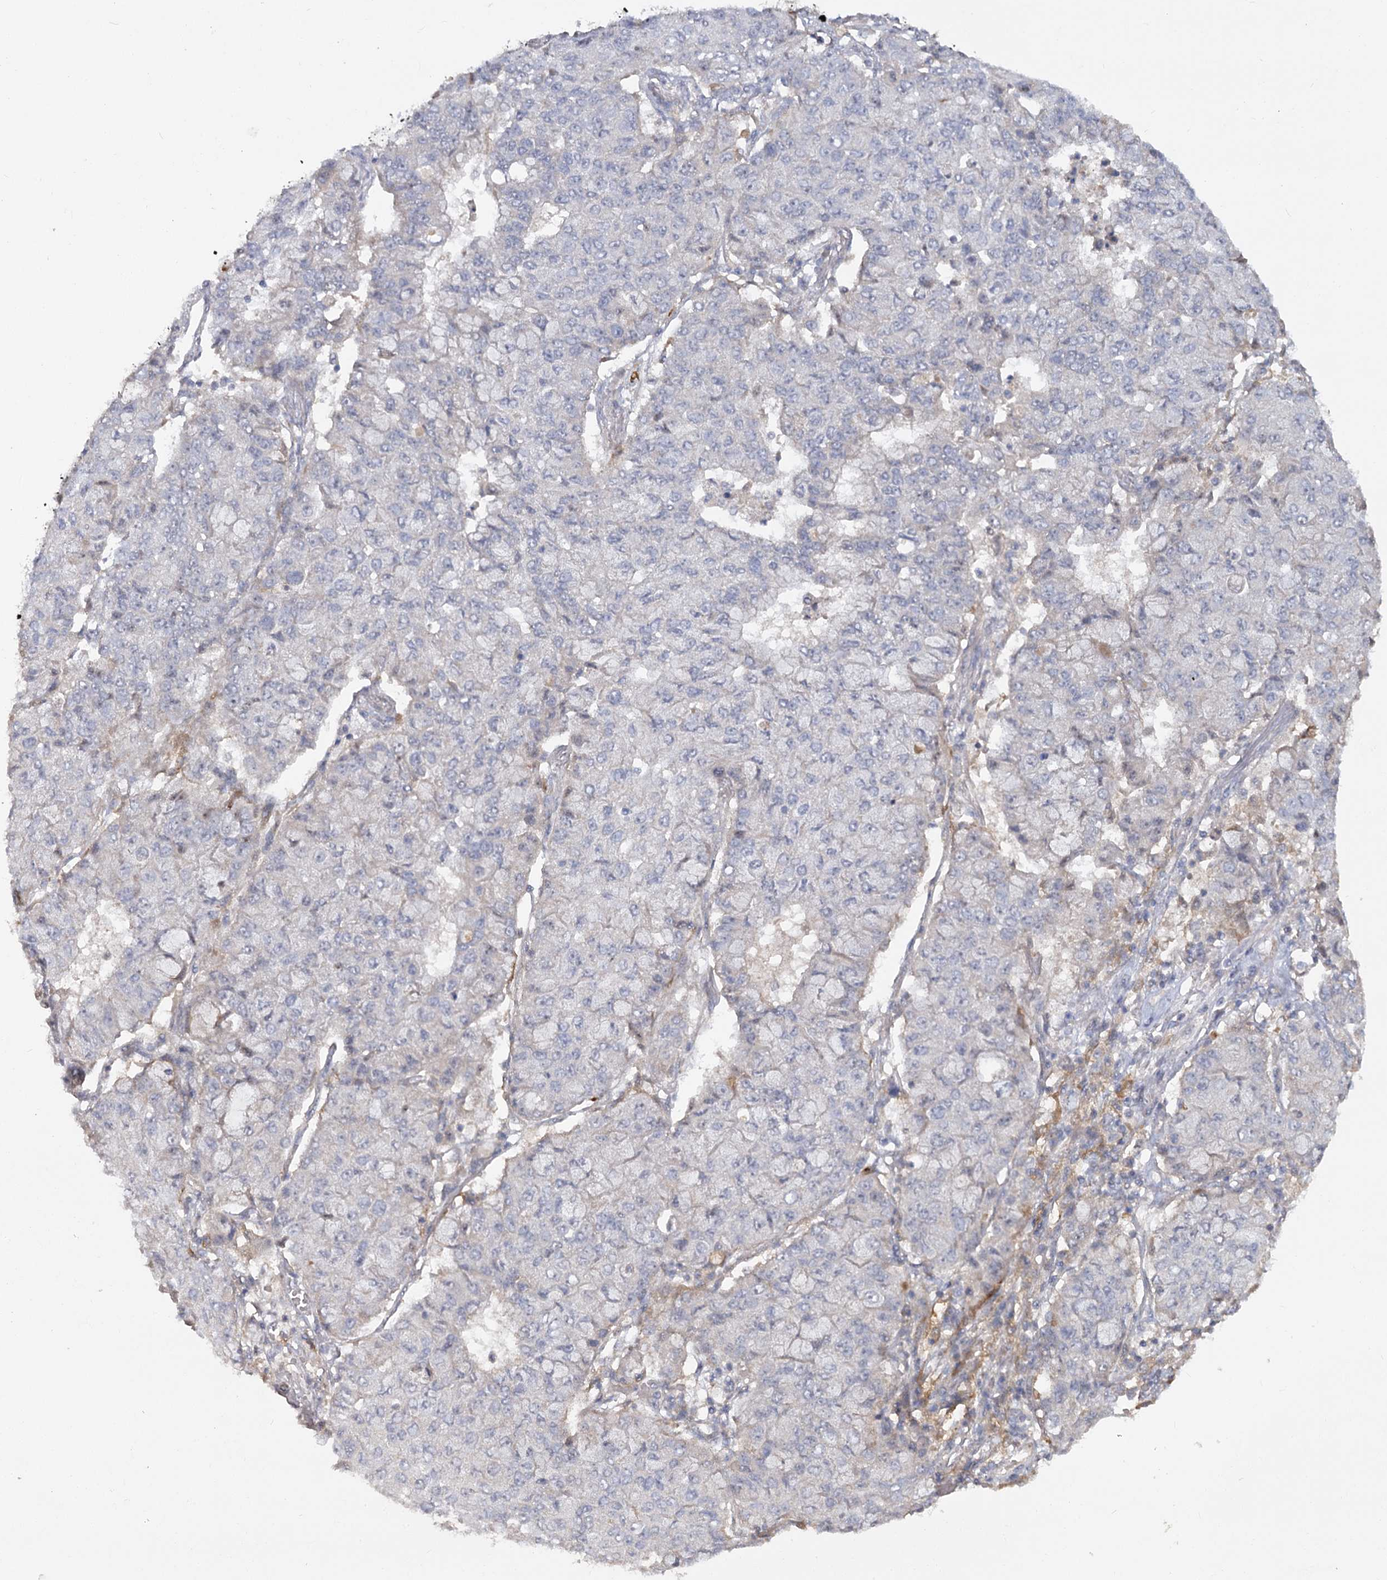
{"staining": {"intensity": "negative", "quantity": "none", "location": "none"}, "tissue": "lung cancer", "cell_type": "Tumor cells", "image_type": "cancer", "snomed": [{"axis": "morphology", "description": "Squamous cell carcinoma, NOS"}, {"axis": "topography", "description": "Lung"}], "caption": "The histopathology image displays no staining of tumor cells in lung cancer. Nuclei are stained in blue.", "gene": "ANGPTL5", "patient": {"sex": "male", "age": 74}}